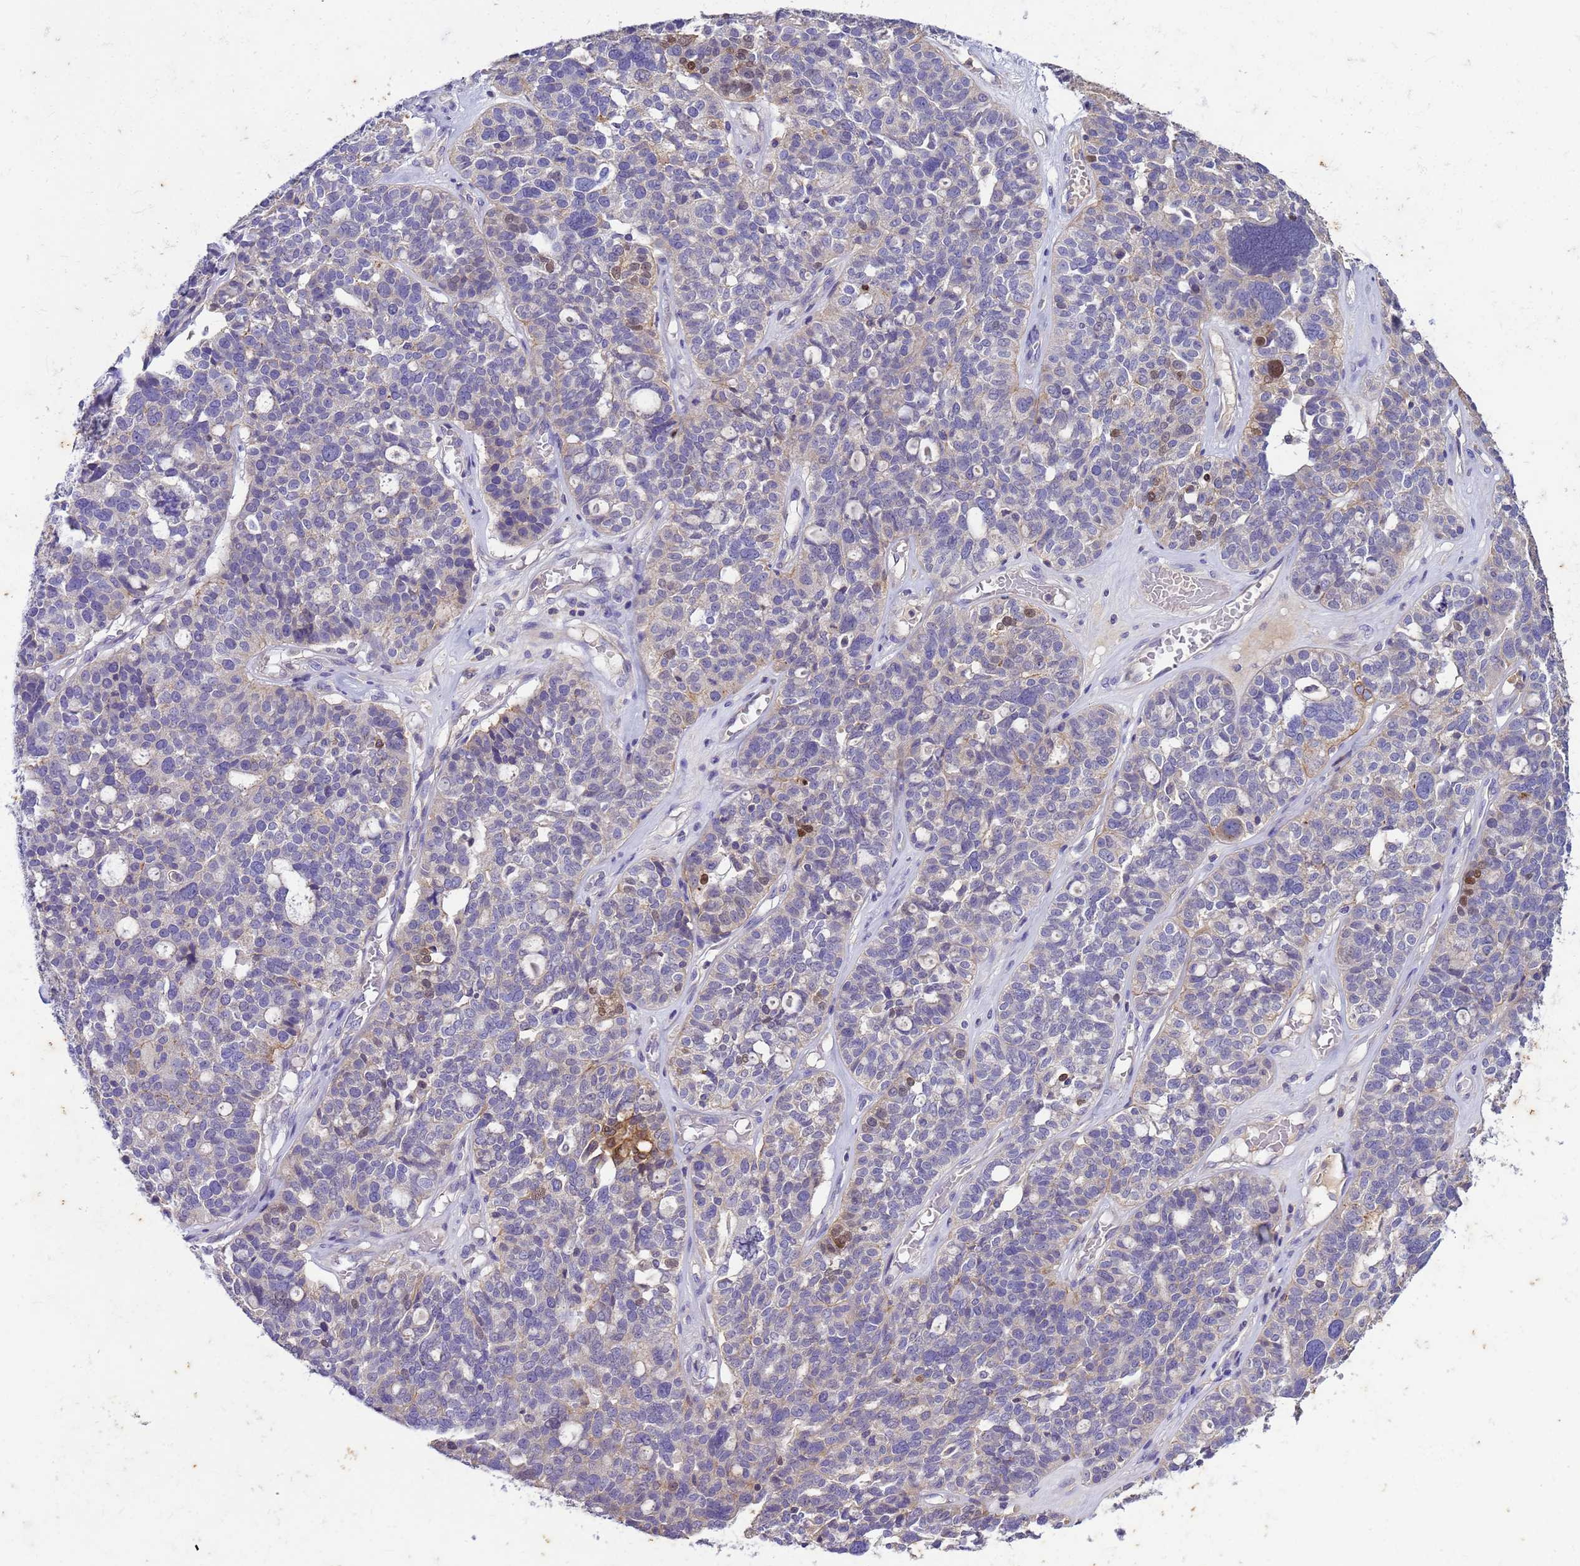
{"staining": {"intensity": "negative", "quantity": "none", "location": "none"}, "tissue": "ovarian cancer", "cell_type": "Tumor cells", "image_type": "cancer", "snomed": [{"axis": "morphology", "description": "Cystadenocarcinoma, serous, NOS"}, {"axis": "topography", "description": "Ovary"}], "caption": "Immunohistochemical staining of human ovarian cancer (serous cystadenocarcinoma) shows no significant staining in tumor cells.", "gene": "PLCXD3", "patient": {"sex": "female", "age": 59}}